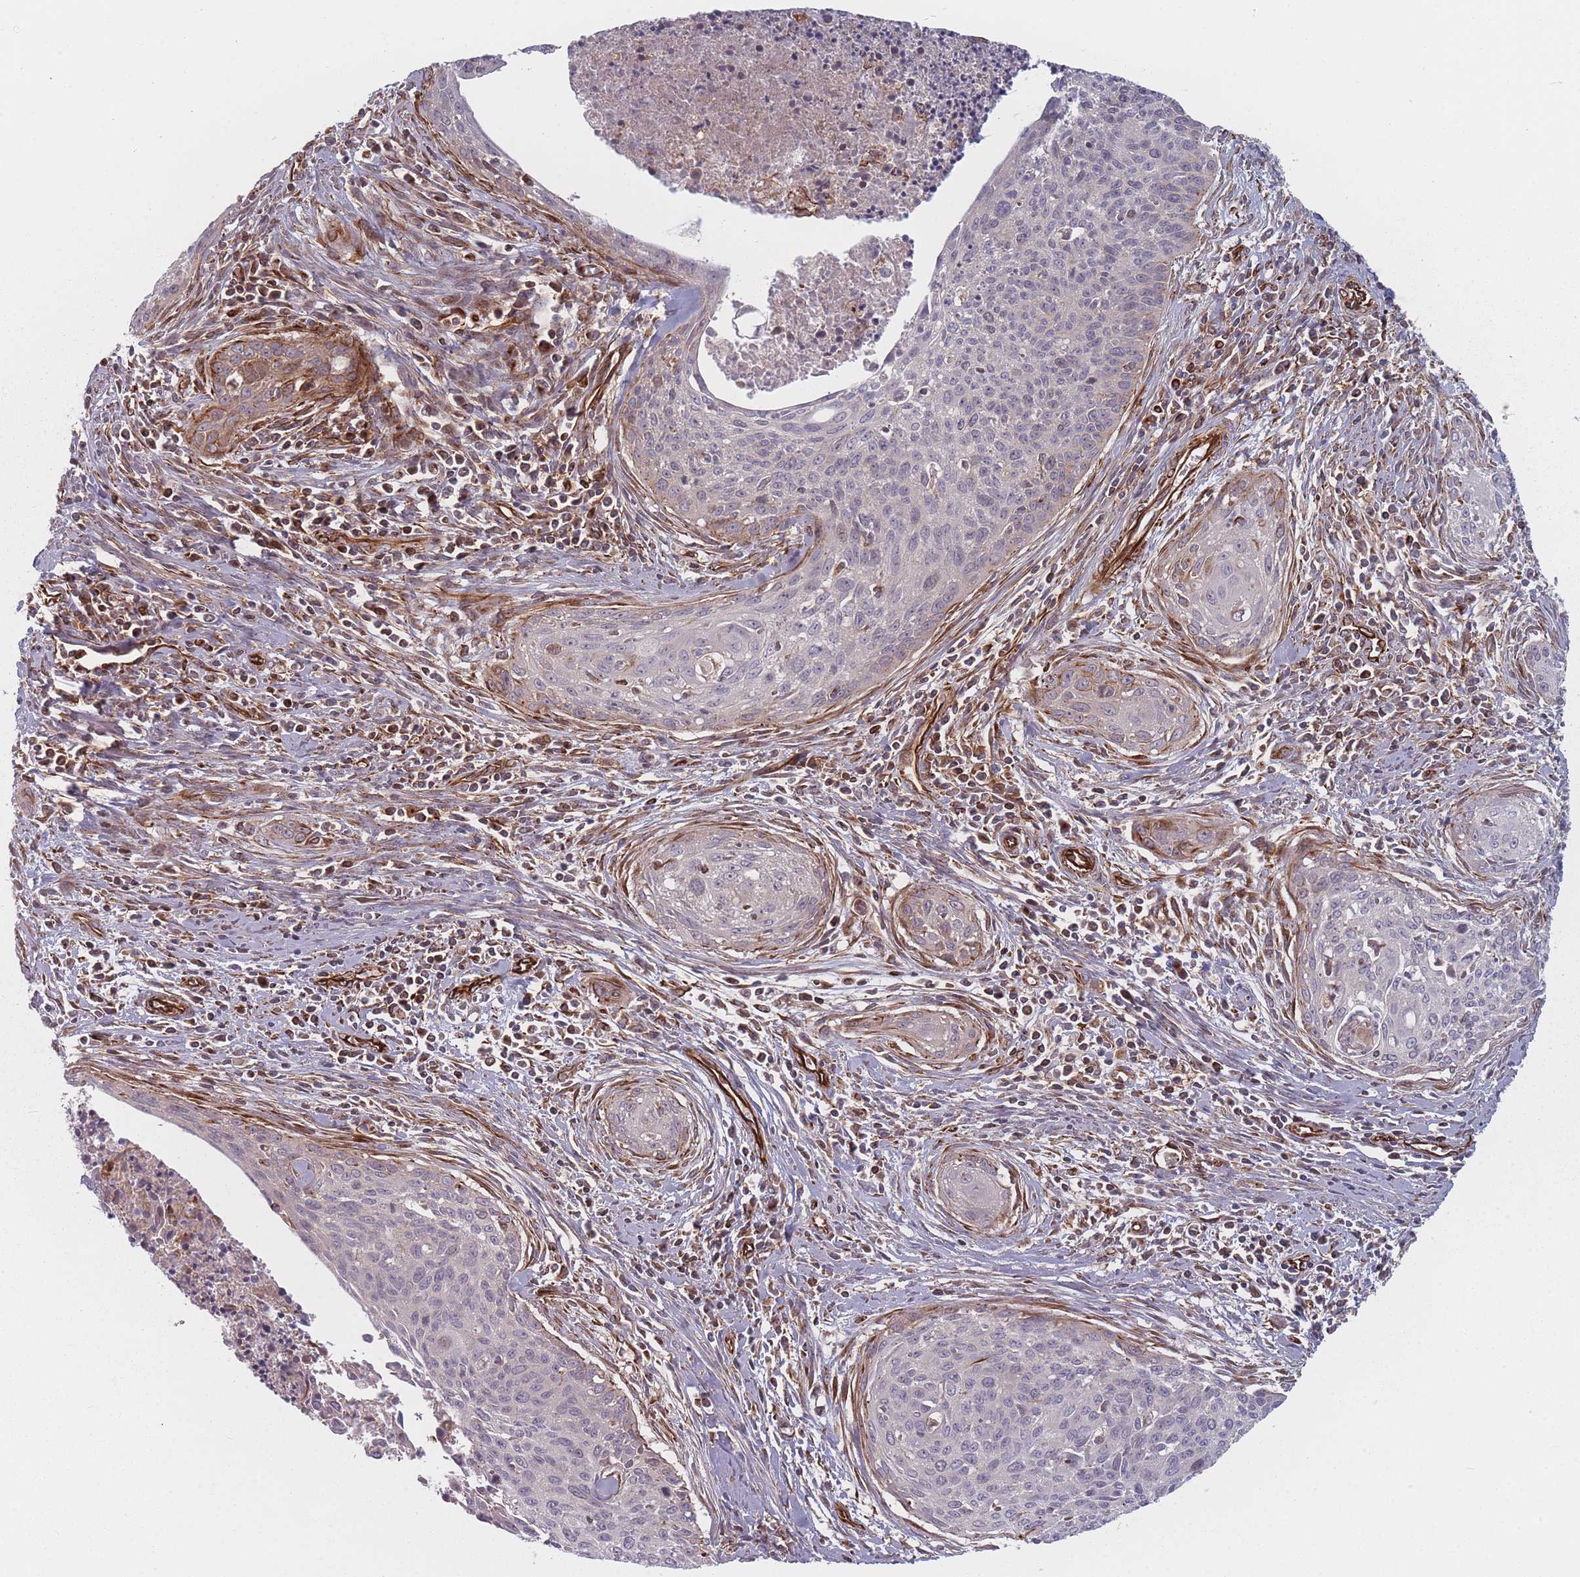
{"staining": {"intensity": "negative", "quantity": "none", "location": "none"}, "tissue": "cervical cancer", "cell_type": "Tumor cells", "image_type": "cancer", "snomed": [{"axis": "morphology", "description": "Squamous cell carcinoma, NOS"}, {"axis": "topography", "description": "Cervix"}], "caption": "This image is of cervical cancer (squamous cell carcinoma) stained with IHC to label a protein in brown with the nuclei are counter-stained blue. There is no expression in tumor cells.", "gene": "EEF1AKMT2", "patient": {"sex": "female", "age": 55}}